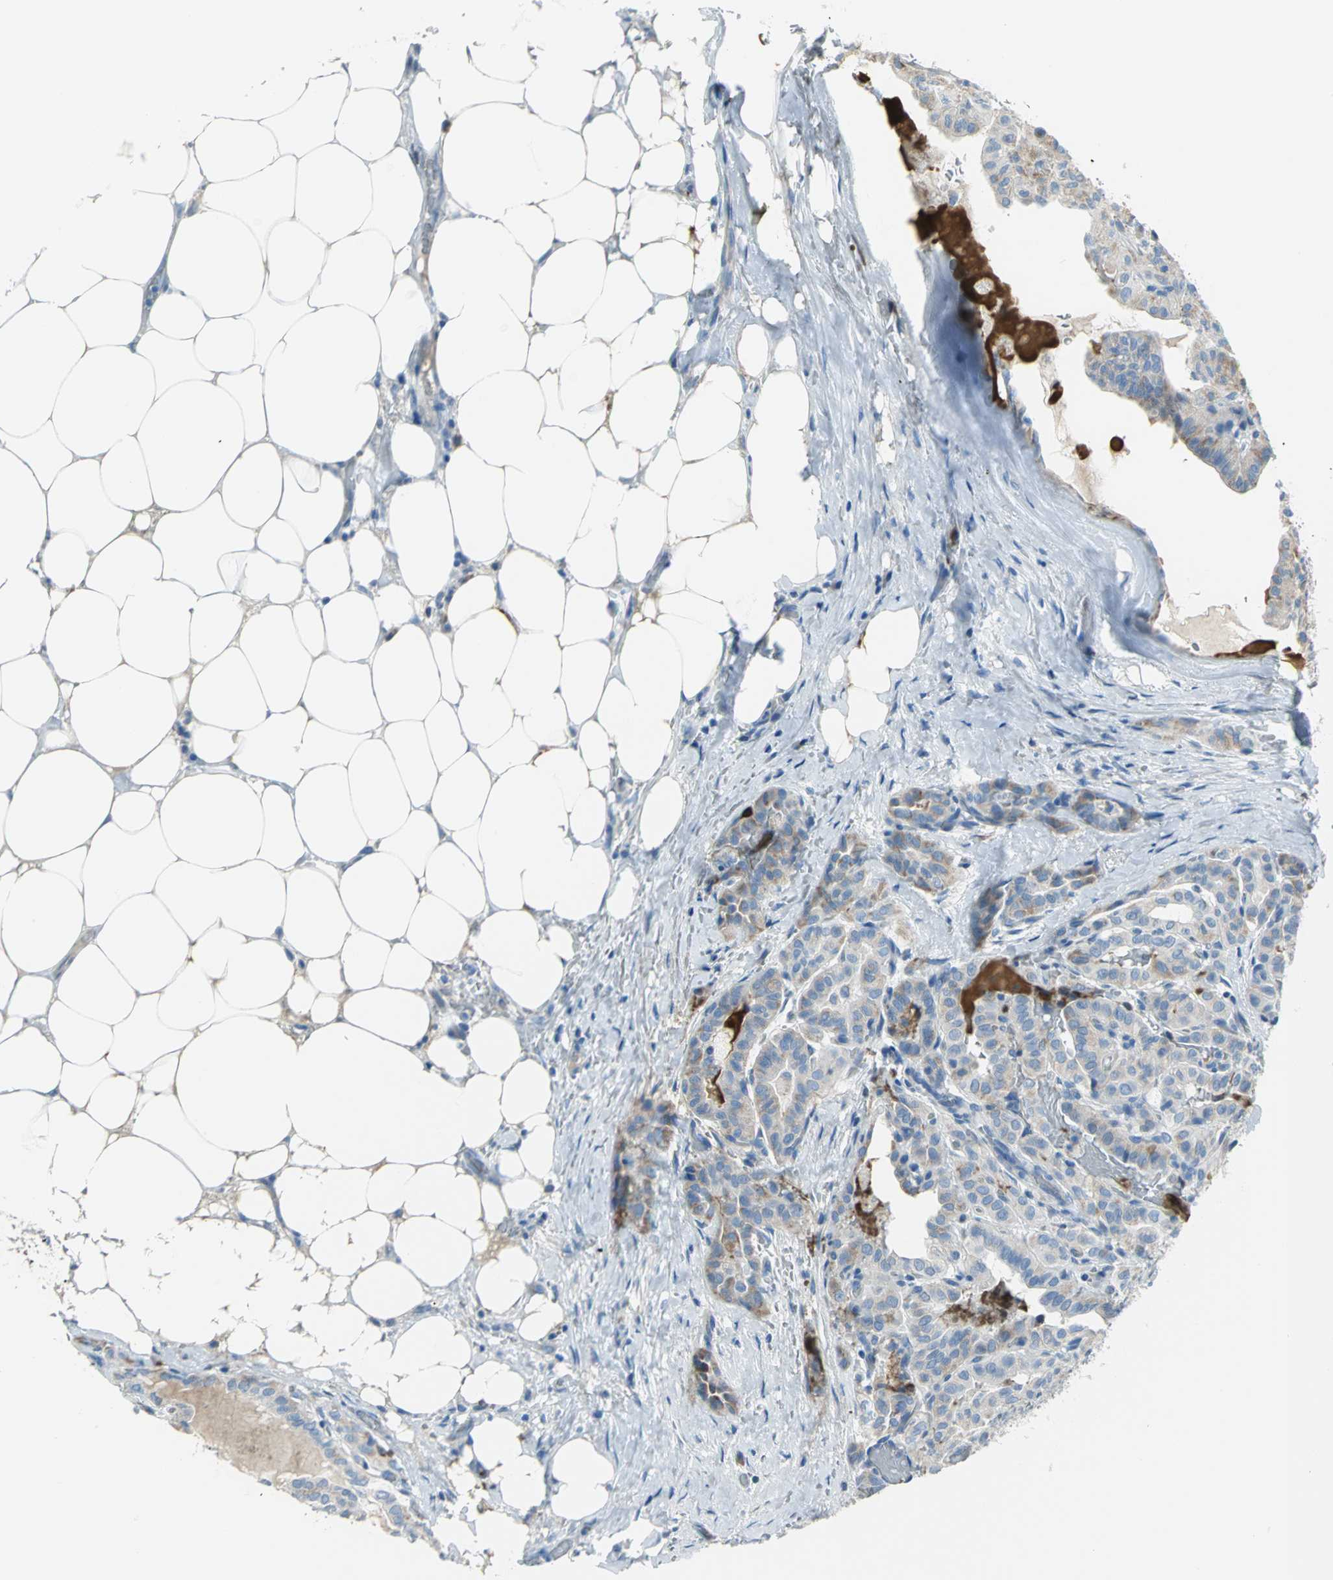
{"staining": {"intensity": "moderate", "quantity": "<25%", "location": "cytoplasmic/membranous"}, "tissue": "thyroid cancer", "cell_type": "Tumor cells", "image_type": "cancer", "snomed": [{"axis": "morphology", "description": "Papillary adenocarcinoma, NOS"}, {"axis": "topography", "description": "Thyroid gland"}], "caption": "Thyroid cancer (papillary adenocarcinoma) tissue shows moderate cytoplasmic/membranous expression in approximately <25% of tumor cells, visualized by immunohistochemistry.", "gene": "ALOX15", "patient": {"sex": "male", "age": 77}}